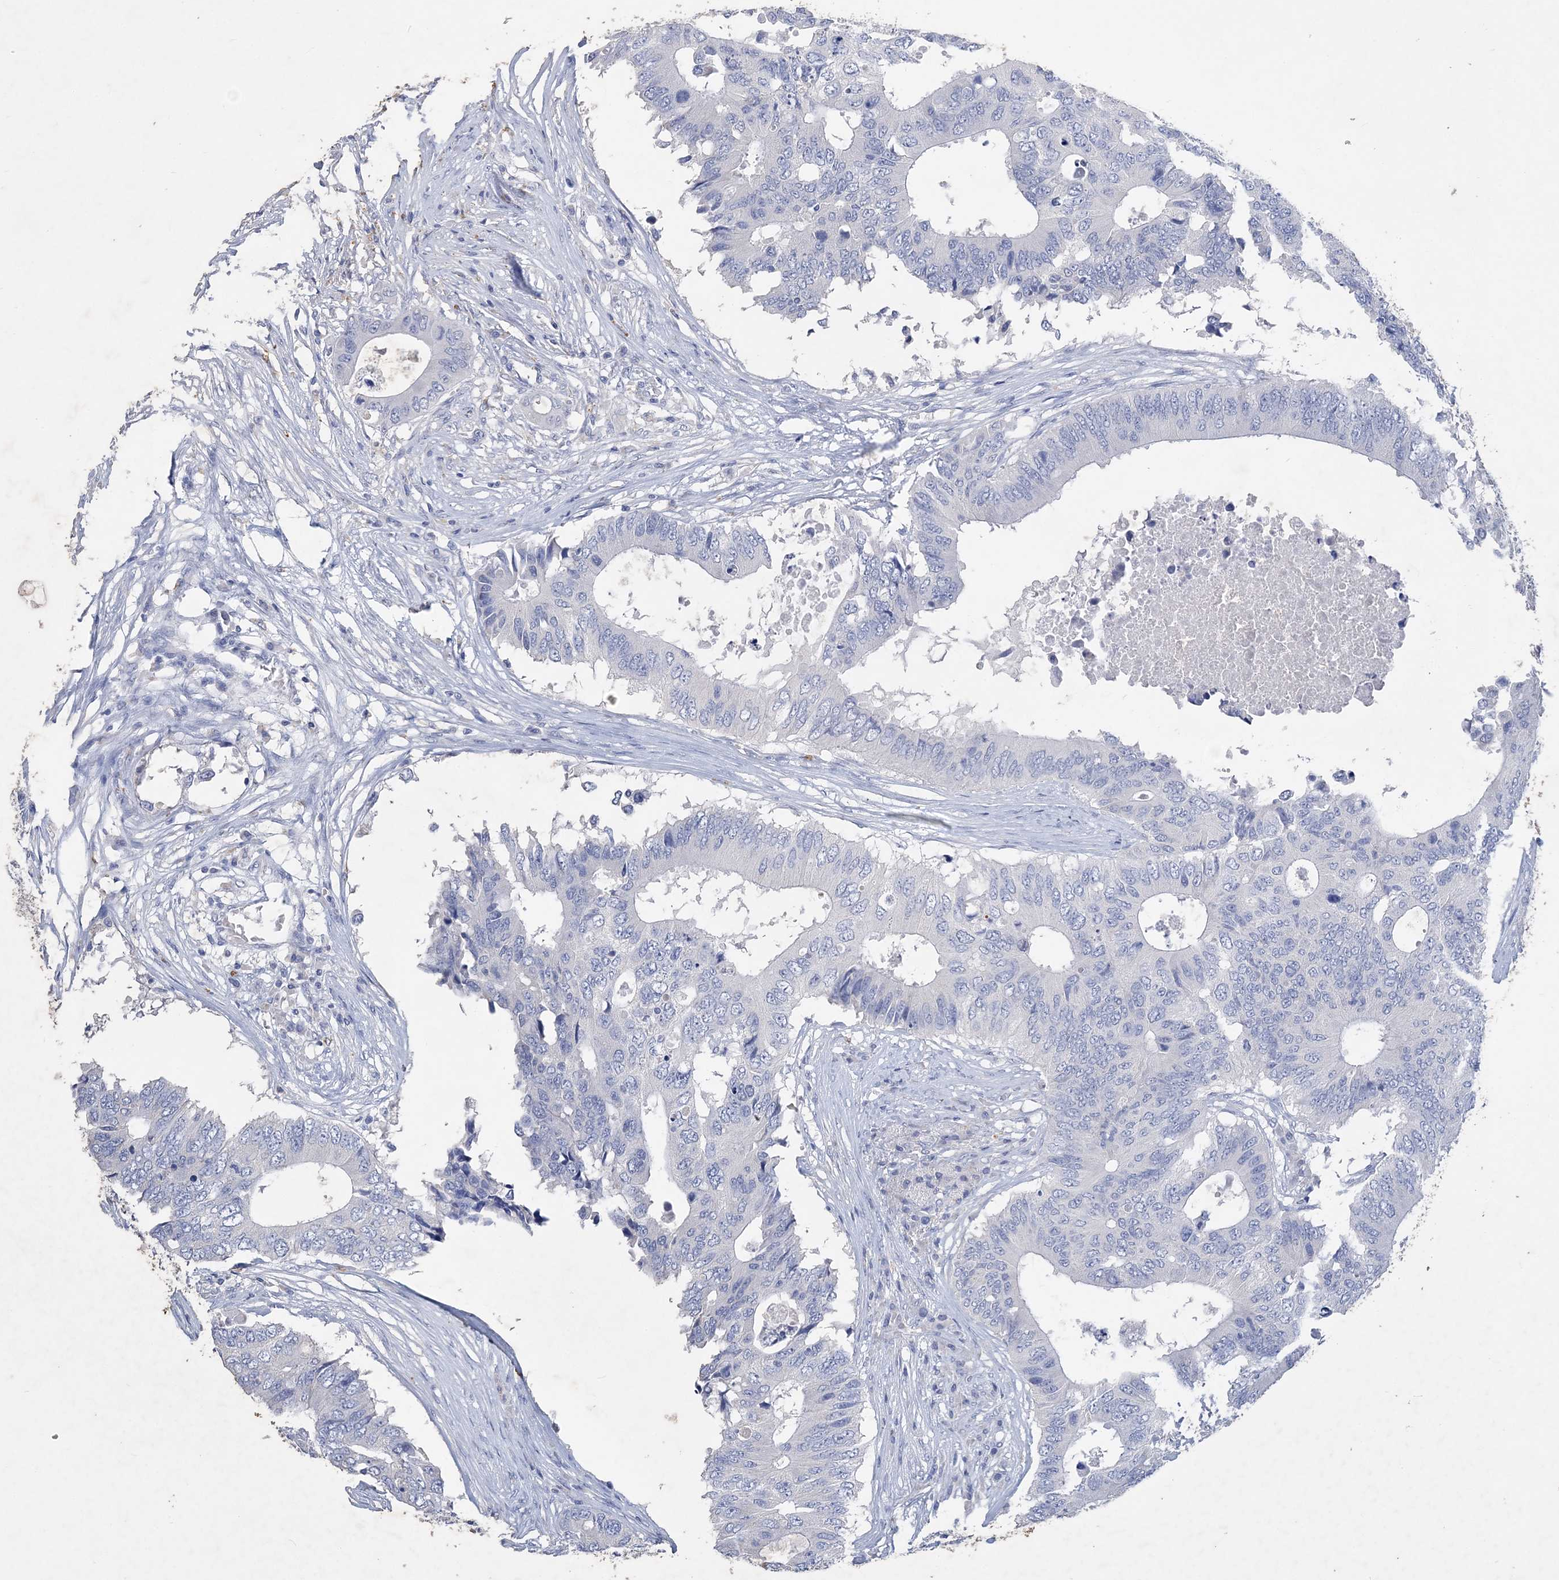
{"staining": {"intensity": "negative", "quantity": "none", "location": "none"}, "tissue": "colorectal cancer", "cell_type": "Tumor cells", "image_type": "cancer", "snomed": [{"axis": "morphology", "description": "Adenocarcinoma, NOS"}, {"axis": "topography", "description": "Colon"}], "caption": "The IHC micrograph has no significant expression in tumor cells of colorectal adenocarcinoma tissue. (Brightfield microscopy of DAB immunohistochemistry at high magnification).", "gene": "COPS8", "patient": {"sex": "male", "age": 71}}